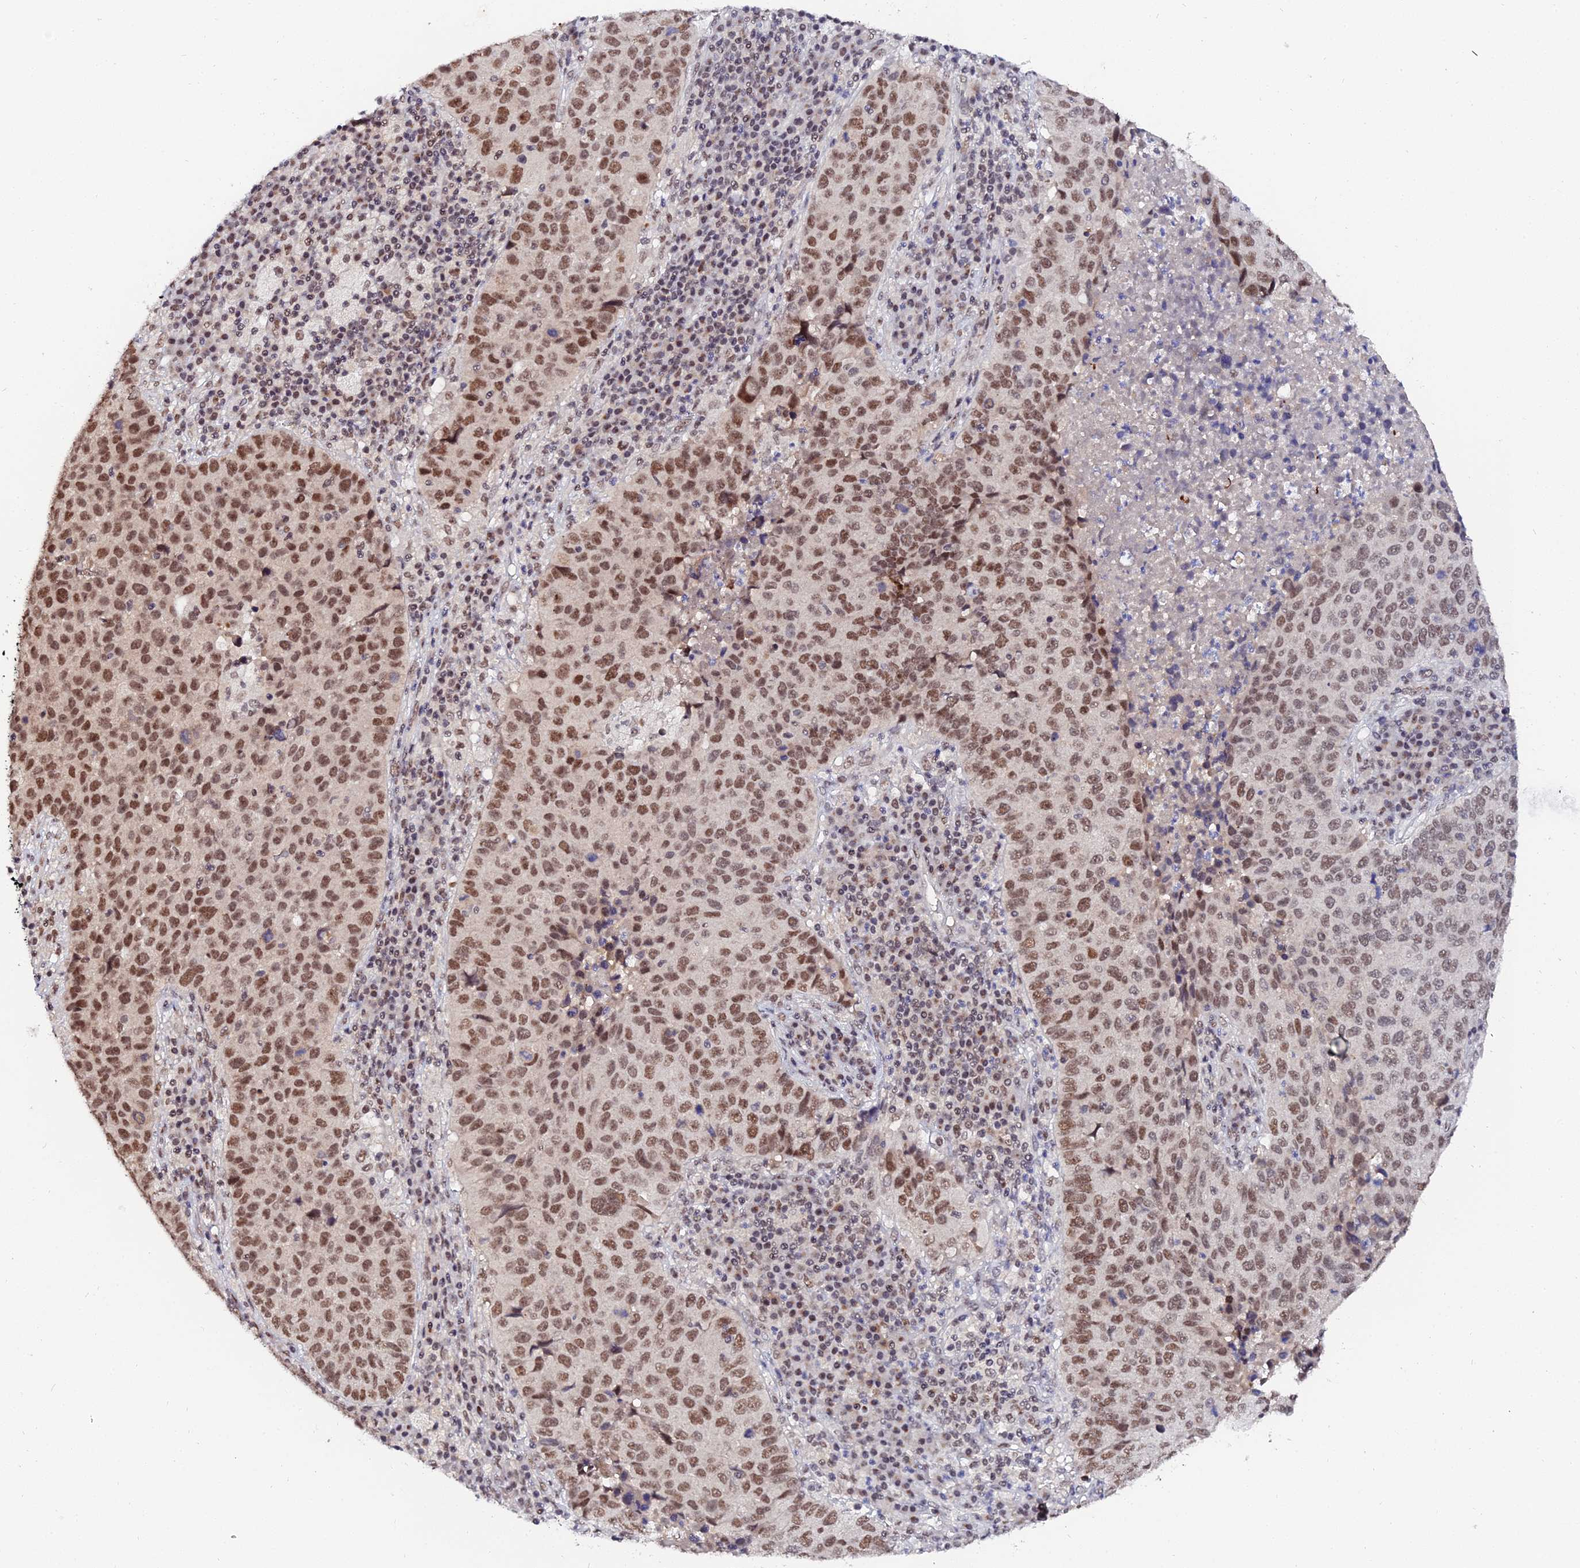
{"staining": {"intensity": "moderate", "quantity": ">75%", "location": "nuclear"}, "tissue": "lung cancer", "cell_type": "Tumor cells", "image_type": "cancer", "snomed": [{"axis": "morphology", "description": "Squamous cell carcinoma, NOS"}, {"axis": "topography", "description": "Lung"}], "caption": "Tumor cells exhibit medium levels of moderate nuclear positivity in approximately >75% of cells in lung squamous cell carcinoma.", "gene": "EXOSC3", "patient": {"sex": "male", "age": 73}}